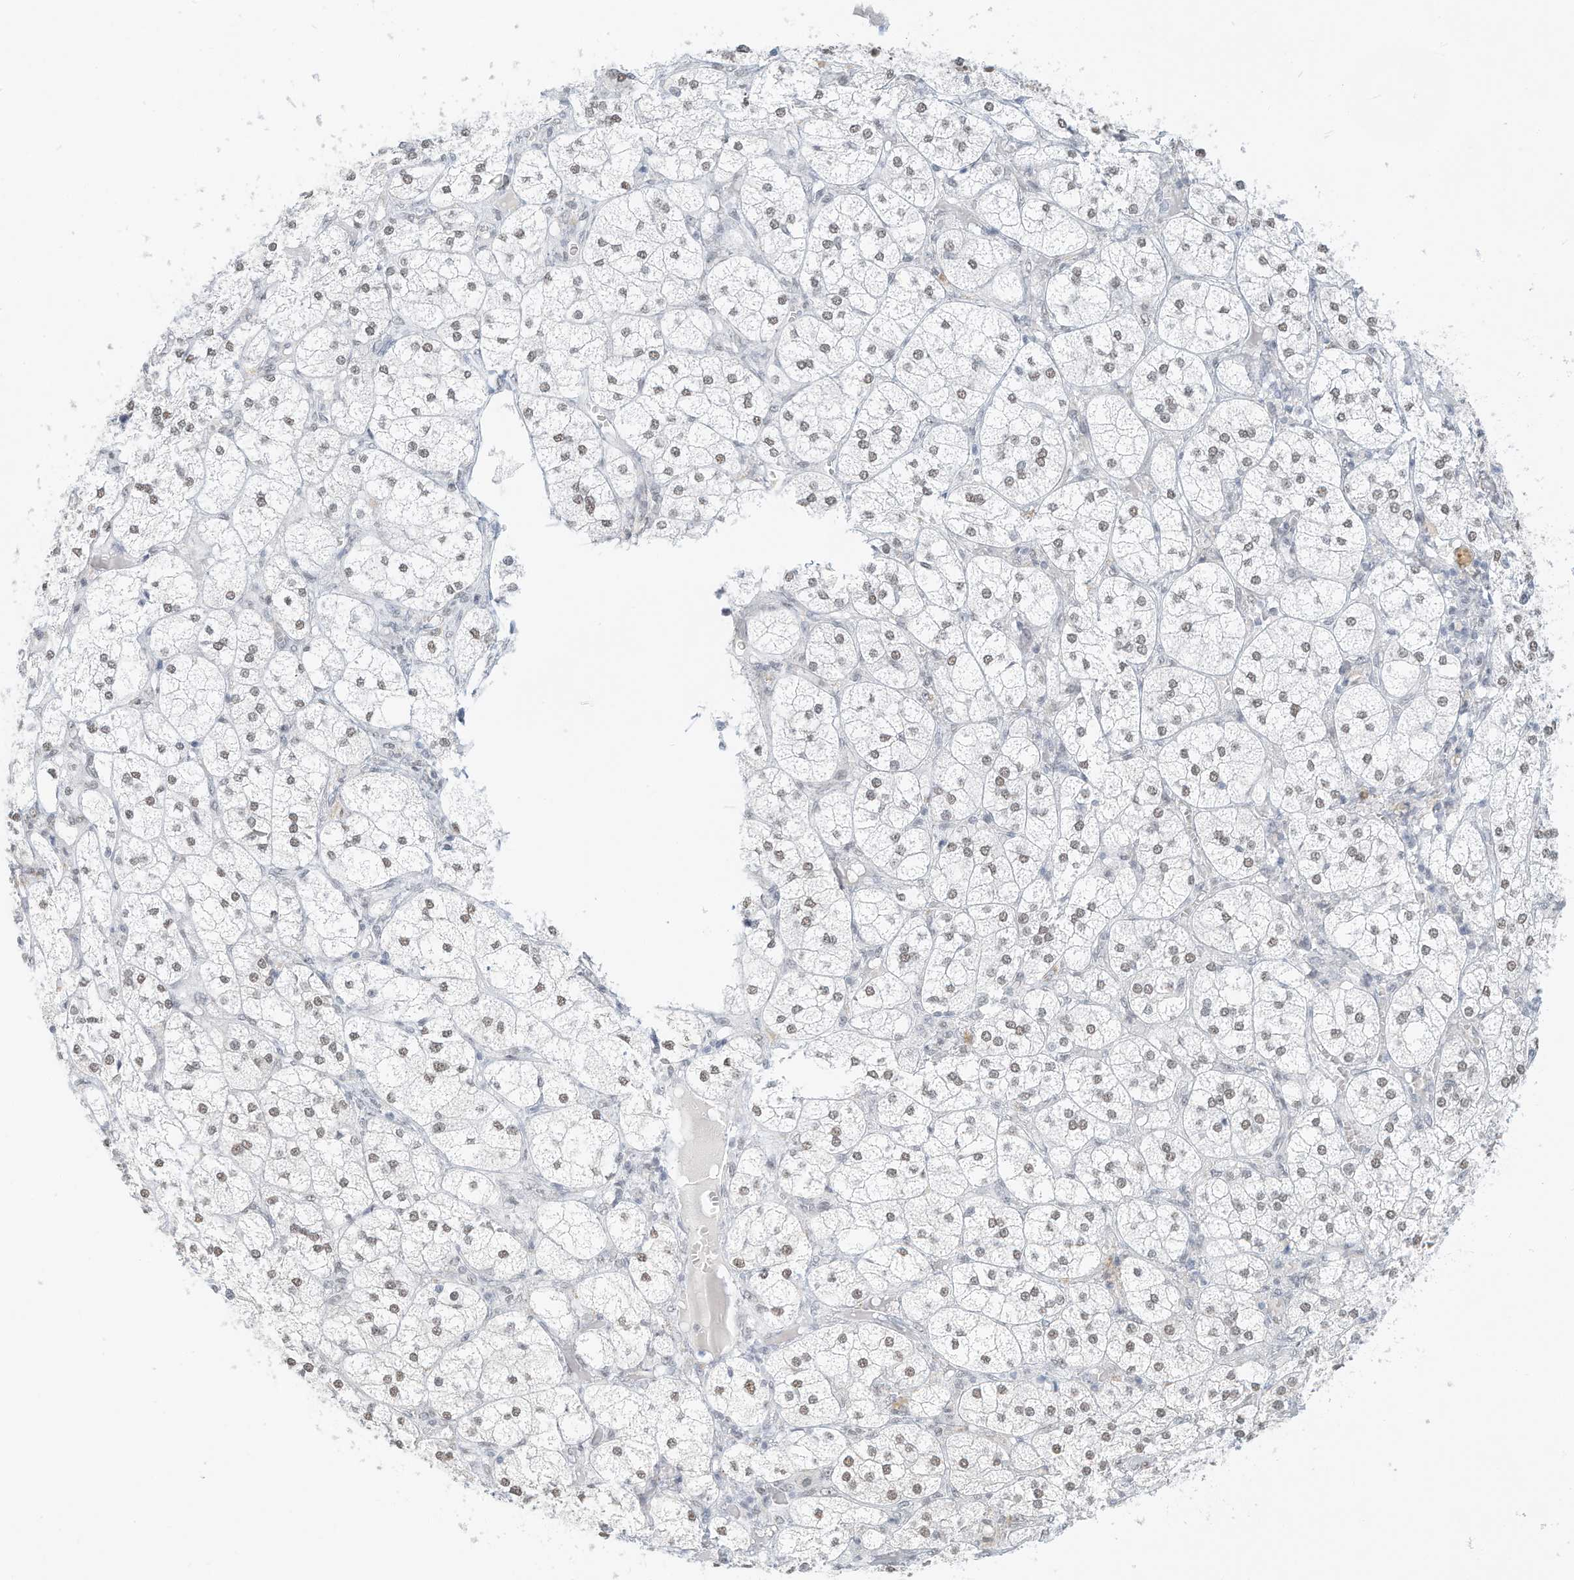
{"staining": {"intensity": "moderate", "quantity": "25%-75%", "location": "nuclear"}, "tissue": "adrenal gland", "cell_type": "Glandular cells", "image_type": "normal", "snomed": [{"axis": "morphology", "description": "Normal tissue, NOS"}, {"axis": "topography", "description": "Adrenal gland"}], "caption": "A micrograph of adrenal gland stained for a protein displays moderate nuclear brown staining in glandular cells. (IHC, brightfield microscopy, high magnification).", "gene": "PGC", "patient": {"sex": "female", "age": 61}}